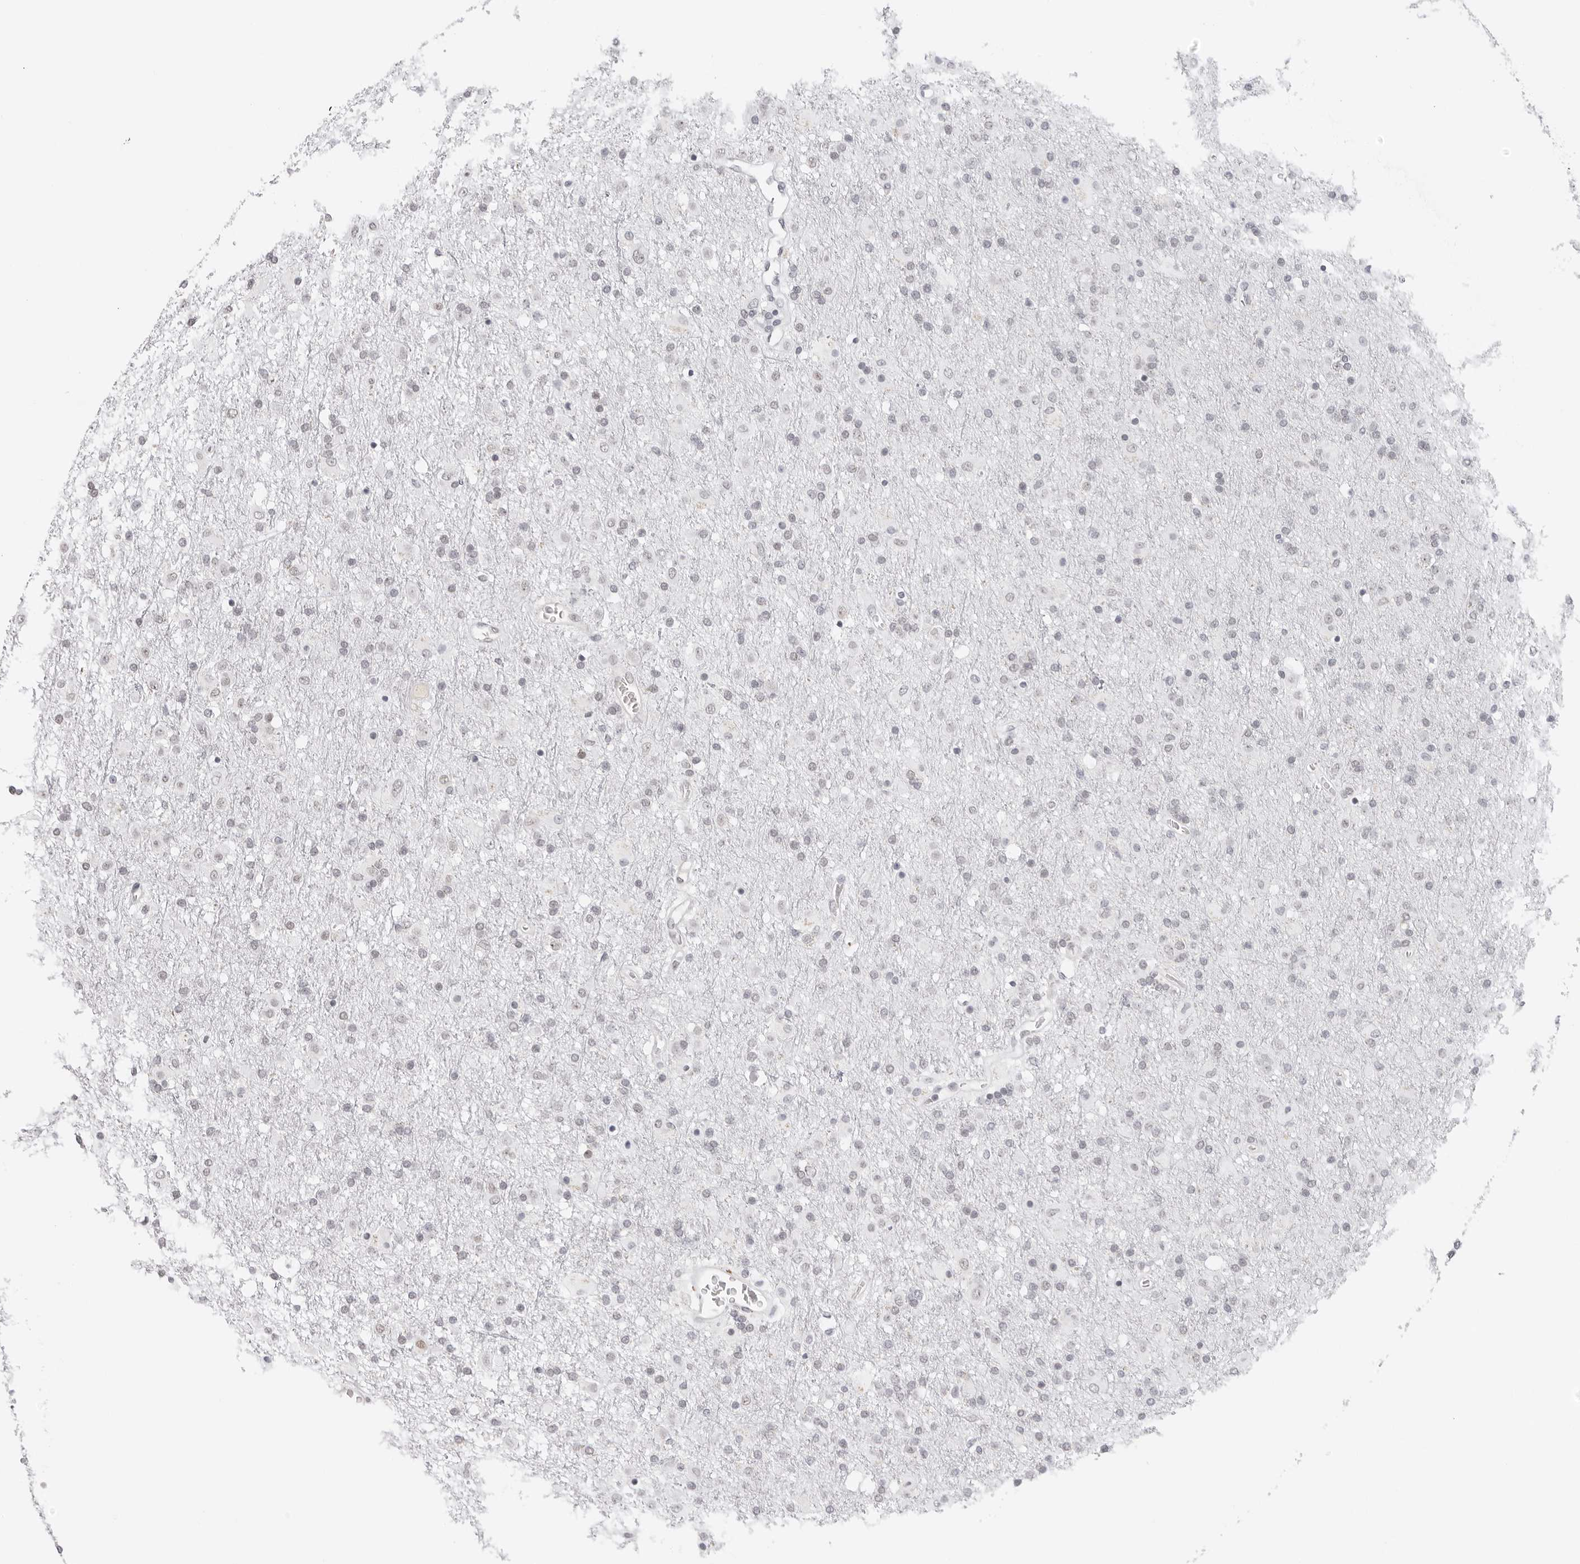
{"staining": {"intensity": "negative", "quantity": "none", "location": "none"}, "tissue": "glioma", "cell_type": "Tumor cells", "image_type": "cancer", "snomed": [{"axis": "morphology", "description": "Glioma, malignant, Low grade"}, {"axis": "topography", "description": "Brain"}], "caption": "Image shows no significant protein positivity in tumor cells of malignant glioma (low-grade). (Stains: DAB (3,3'-diaminobenzidine) immunohistochemistry (IHC) with hematoxylin counter stain, Microscopy: brightfield microscopy at high magnification).", "gene": "MSH6", "patient": {"sex": "male", "age": 65}}